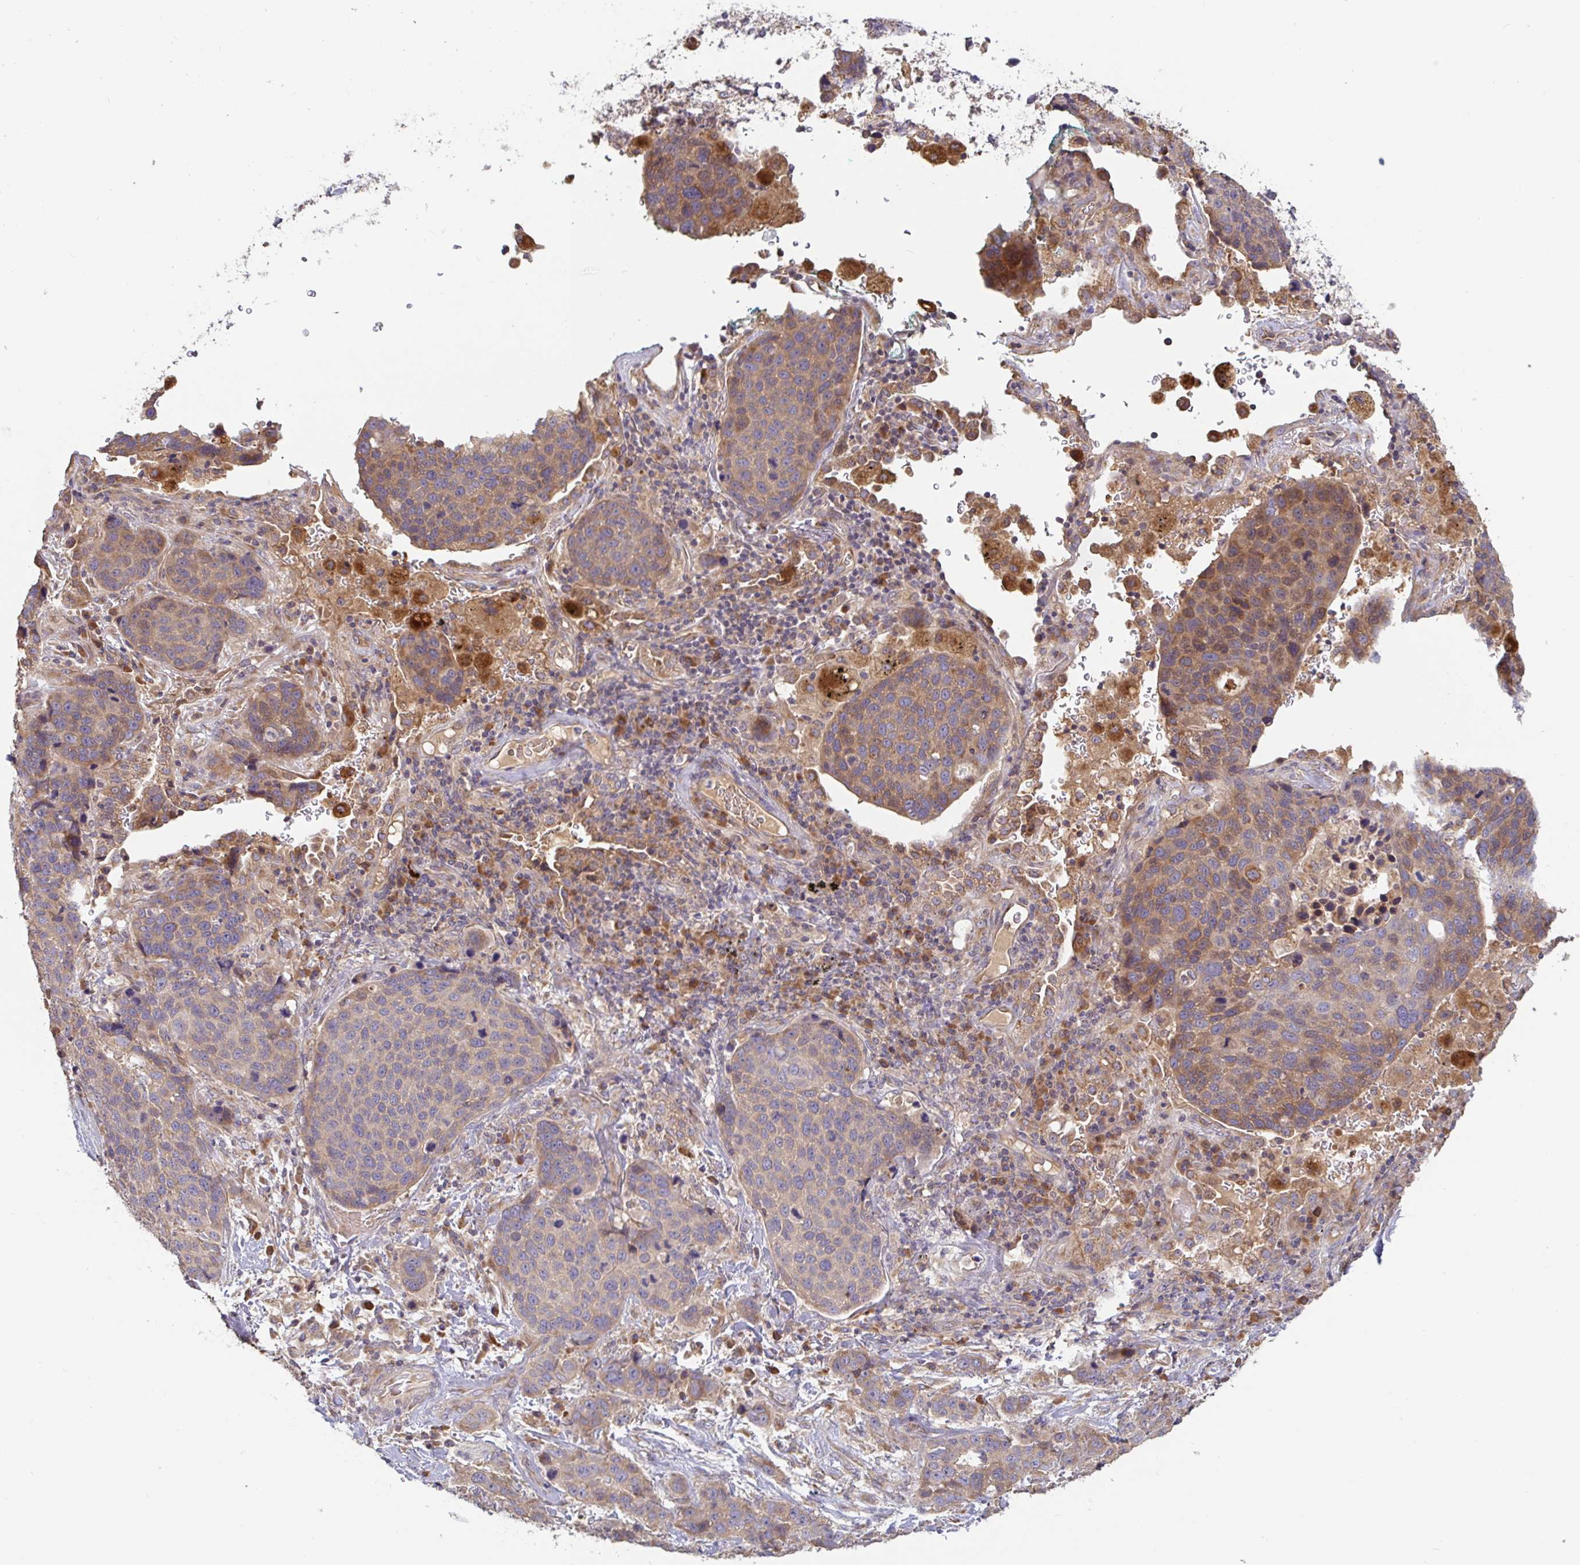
{"staining": {"intensity": "moderate", "quantity": "<25%", "location": "cytoplasmic/membranous"}, "tissue": "lung cancer", "cell_type": "Tumor cells", "image_type": "cancer", "snomed": [{"axis": "morphology", "description": "Squamous cell carcinoma, NOS"}, {"axis": "topography", "description": "Lymph node"}, {"axis": "topography", "description": "Lung"}], "caption": "IHC staining of squamous cell carcinoma (lung), which displays low levels of moderate cytoplasmic/membranous positivity in approximately <25% of tumor cells indicating moderate cytoplasmic/membranous protein expression. The staining was performed using DAB (brown) for protein detection and nuclei were counterstained in hematoxylin (blue).", "gene": "LARP1", "patient": {"sex": "male", "age": 61}}